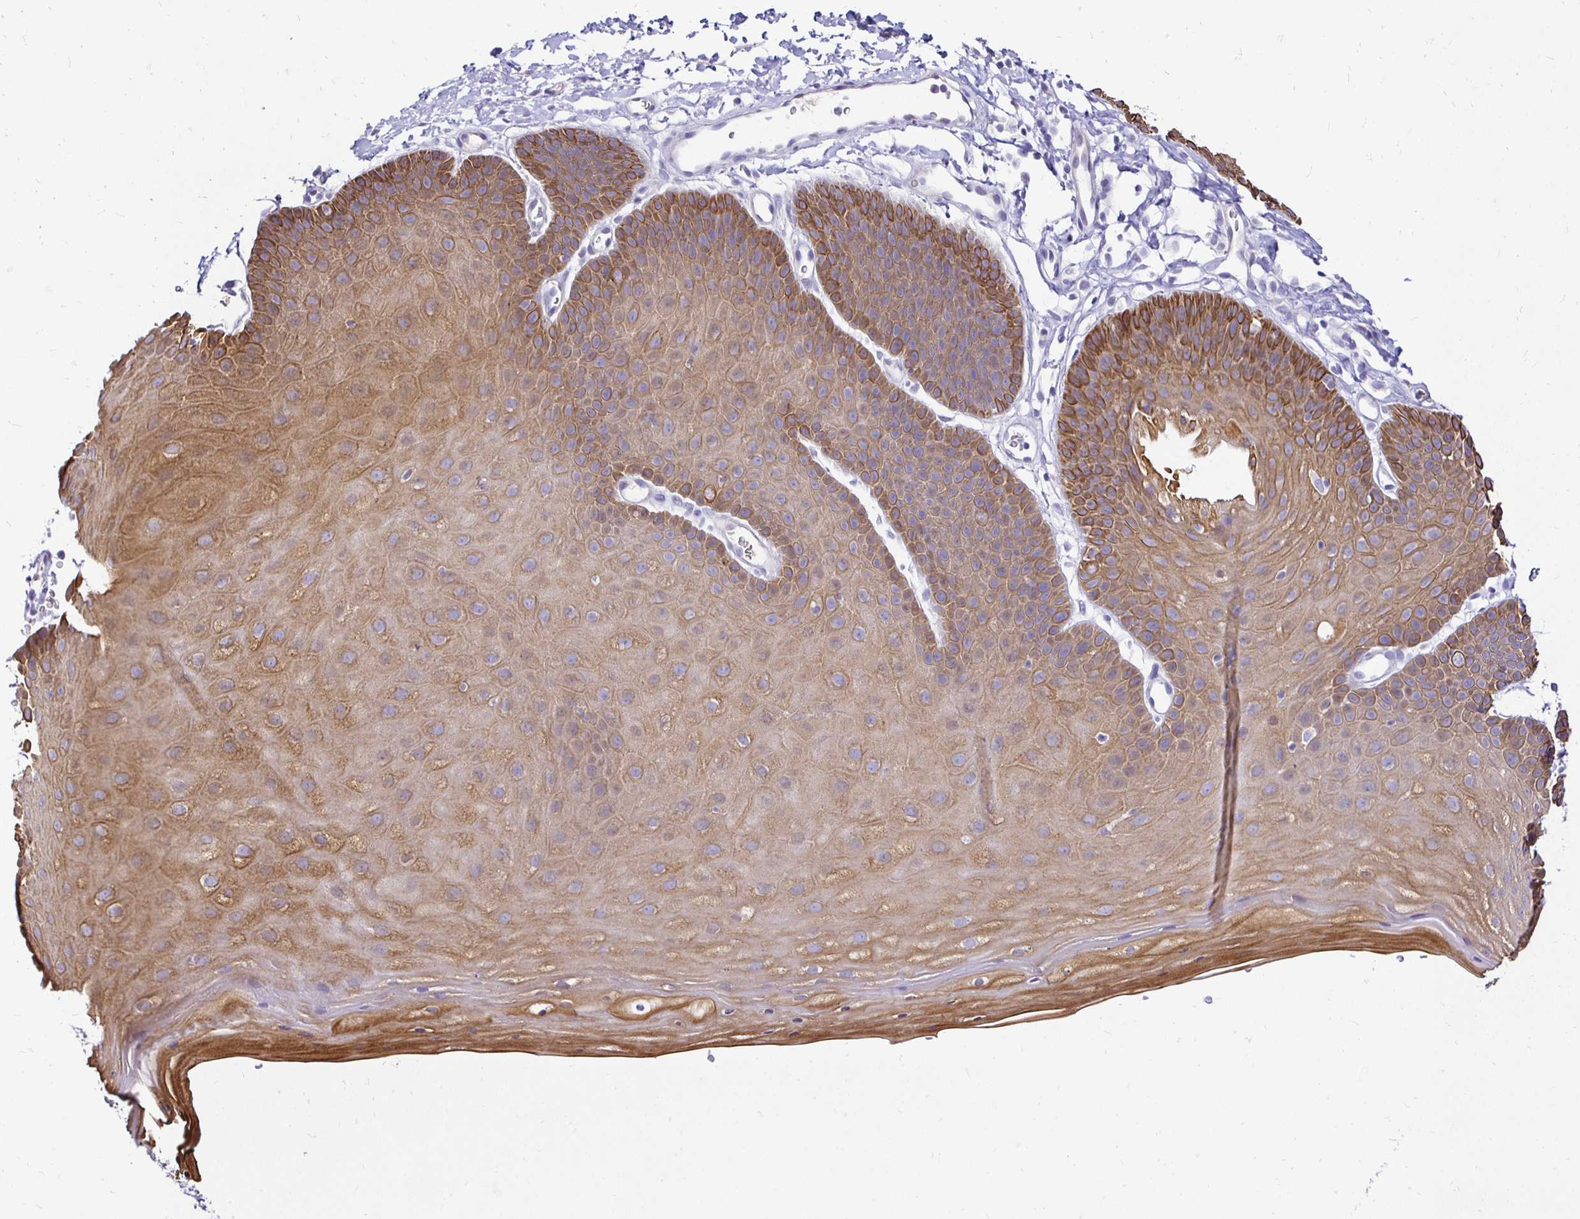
{"staining": {"intensity": "moderate", "quantity": ">75%", "location": "cytoplasmic/membranous"}, "tissue": "skin", "cell_type": "Epidermal cells", "image_type": "normal", "snomed": [{"axis": "morphology", "description": "Normal tissue, NOS"}, {"axis": "topography", "description": "Anal"}], "caption": "Protein staining exhibits moderate cytoplasmic/membranous expression in approximately >75% of epidermal cells in unremarkable skin. Using DAB (3,3'-diaminobenzidine) (brown) and hematoxylin (blue) stains, captured at high magnification using brightfield microscopy.", "gene": "TAF1D", "patient": {"sex": "male", "age": 53}}